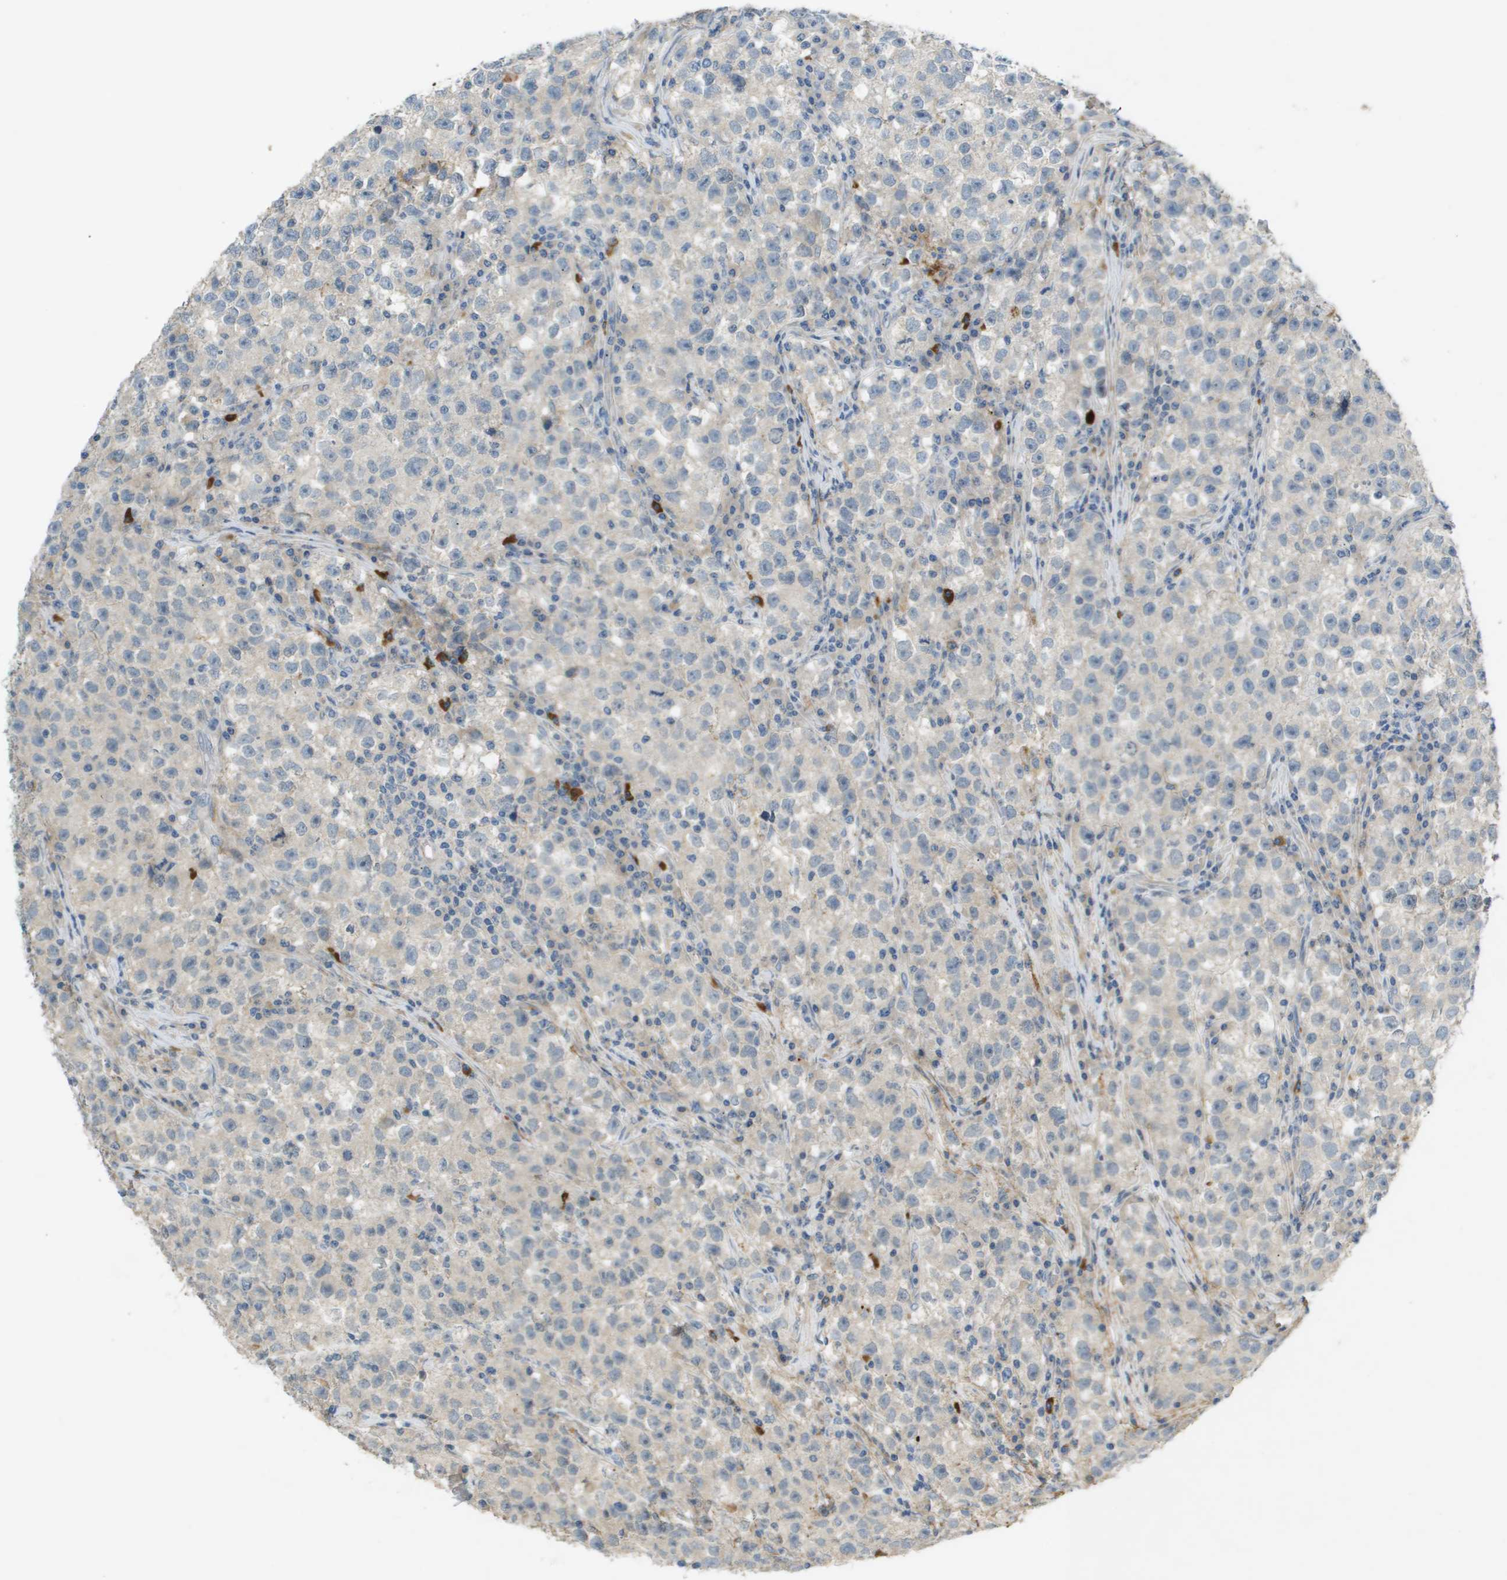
{"staining": {"intensity": "negative", "quantity": "none", "location": "none"}, "tissue": "testis cancer", "cell_type": "Tumor cells", "image_type": "cancer", "snomed": [{"axis": "morphology", "description": "Seminoma, NOS"}, {"axis": "topography", "description": "Testis"}], "caption": "Tumor cells are negative for brown protein staining in testis cancer.", "gene": "VTN", "patient": {"sex": "male", "age": 22}}